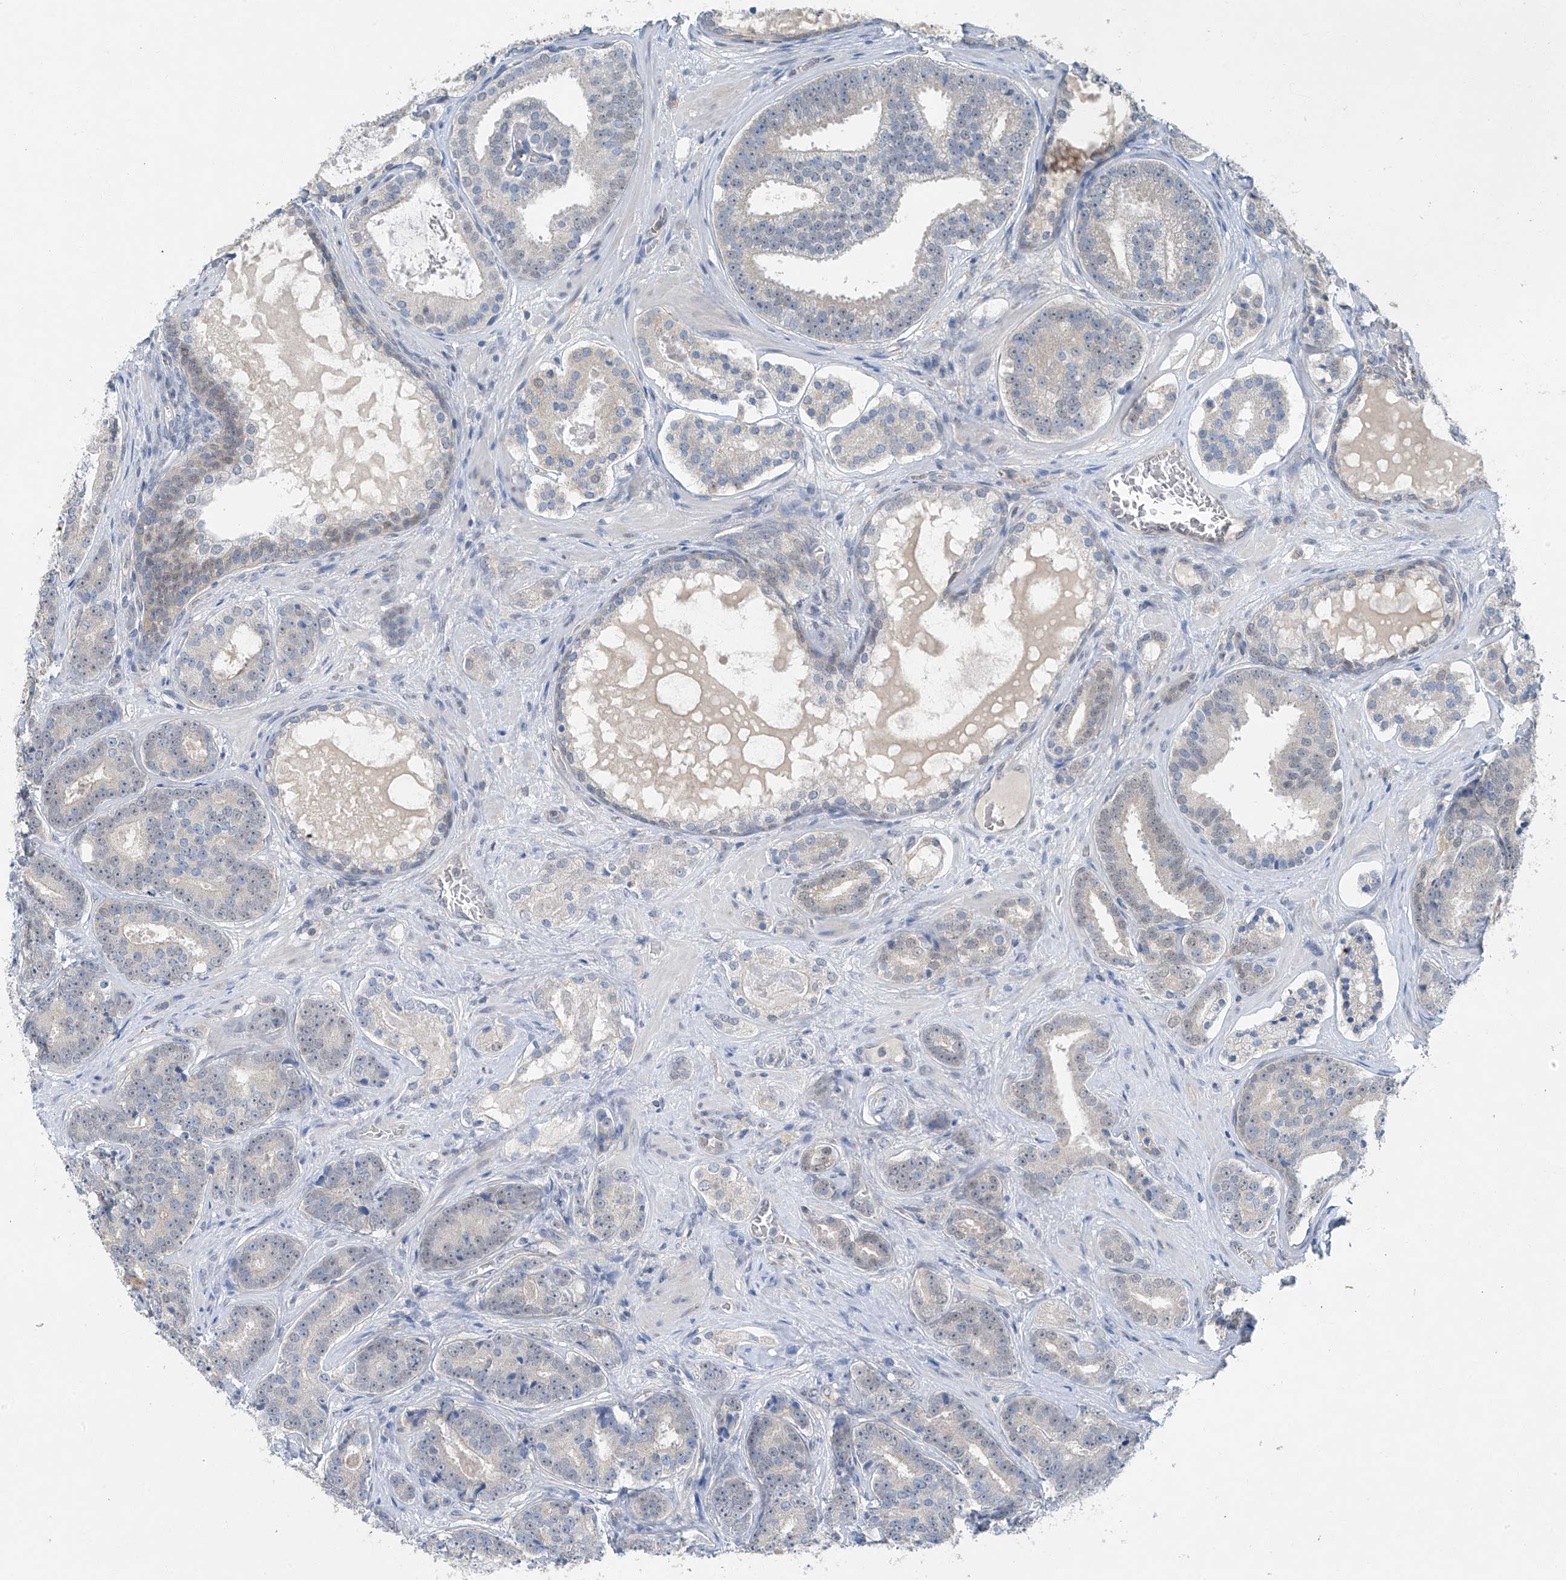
{"staining": {"intensity": "negative", "quantity": "none", "location": "none"}, "tissue": "prostate cancer", "cell_type": "Tumor cells", "image_type": "cancer", "snomed": [{"axis": "morphology", "description": "Adenocarcinoma, High grade"}, {"axis": "topography", "description": "Prostate"}], "caption": "The image shows no staining of tumor cells in prostate cancer. (DAB IHC with hematoxylin counter stain).", "gene": "TAF8", "patient": {"sex": "male", "age": 60}}